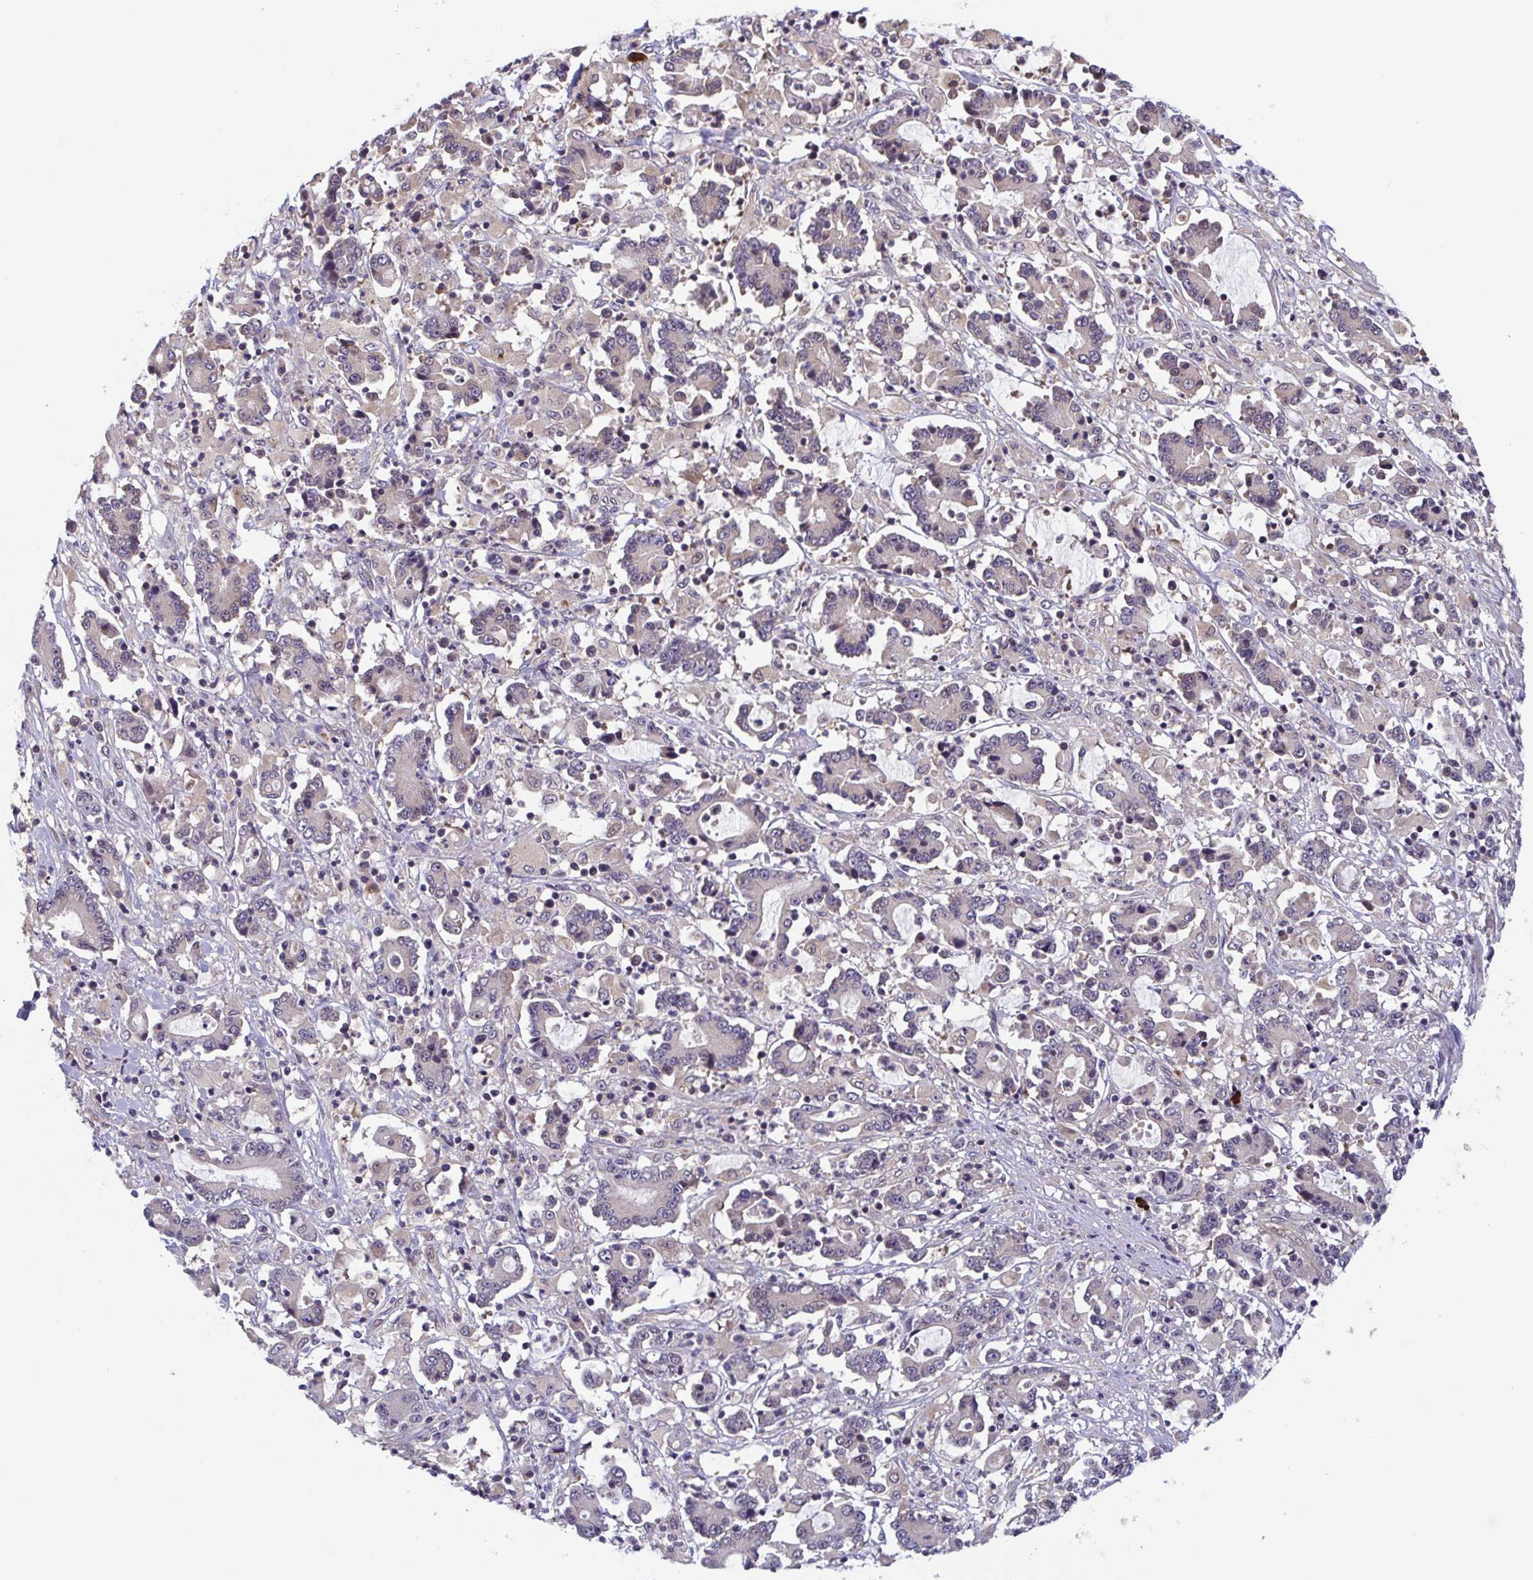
{"staining": {"intensity": "negative", "quantity": "none", "location": "none"}, "tissue": "stomach cancer", "cell_type": "Tumor cells", "image_type": "cancer", "snomed": [{"axis": "morphology", "description": "Adenocarcinoma, NOS"}, {"axis": "topography", "description": "Stomach, upper"}], "caption": "Tumor cells are negative for brown protein staining in stomach adenocarcinoma.", "gene": "RIOK1", "patient": {"sex": "male", "age": 68}}